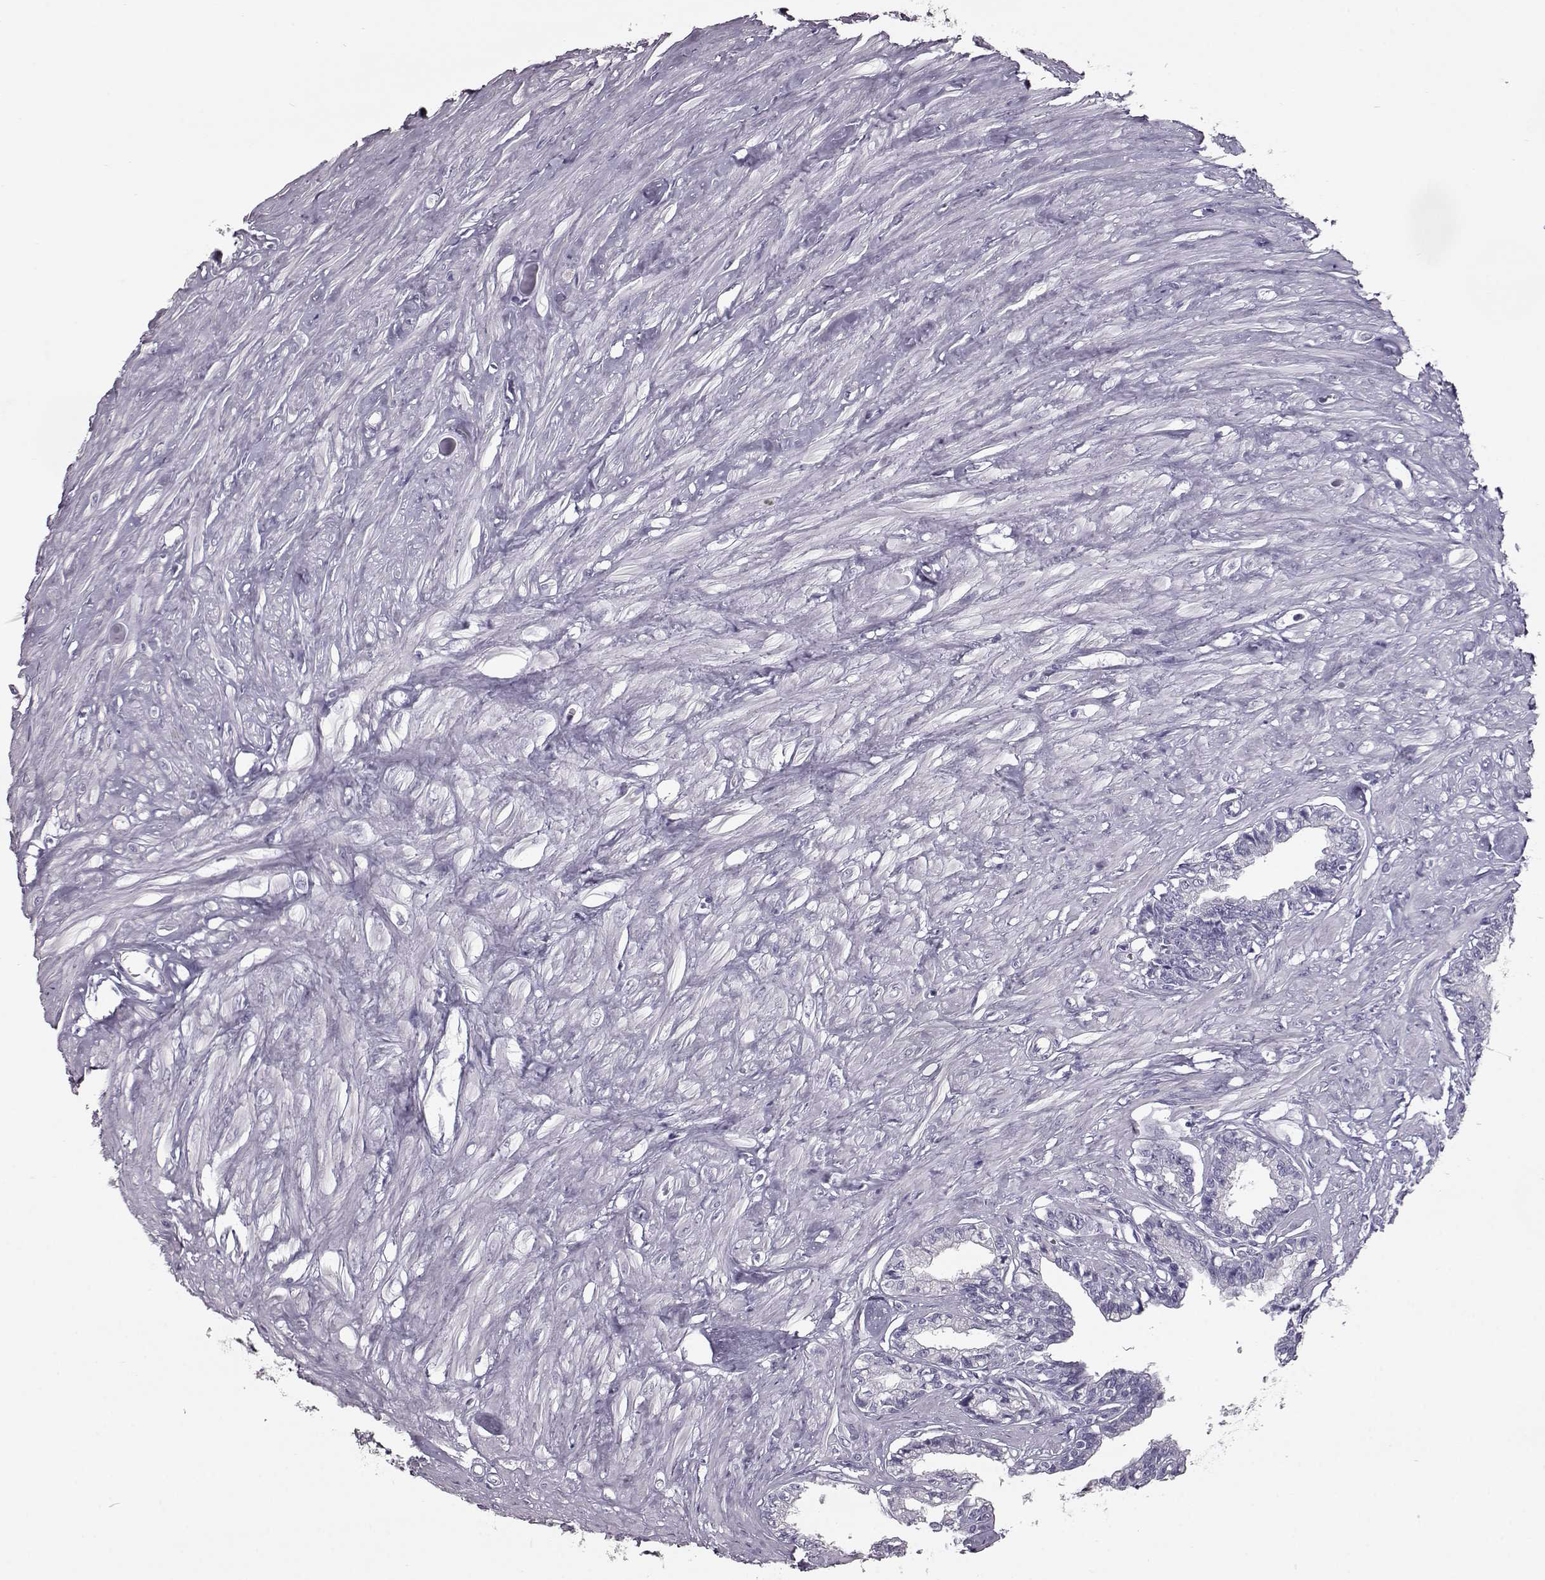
{"staining": {"intensity": "negative", "quantity": "none", "location": "none"}, "tissue": "seminal vesicle", "cell_type": "Glandular cells", "image_type": "normal", "snomed": [{"axis": "morphology", "description": "Normal tissue, NOS"}, {"axis": "morphology", "description": "Urothelial carcinoma, NOS"}, {"axis": "topography", "description": "Urinary bladder"}, {"axis": "topography", "description": "Seminal veicle"}], "caption": "Human seminal vesicle stained for a protein using IHC reveals no positivity in glandular cells.", "gene": "CCL19", "patient": {"sex": "male", "age": 76}}